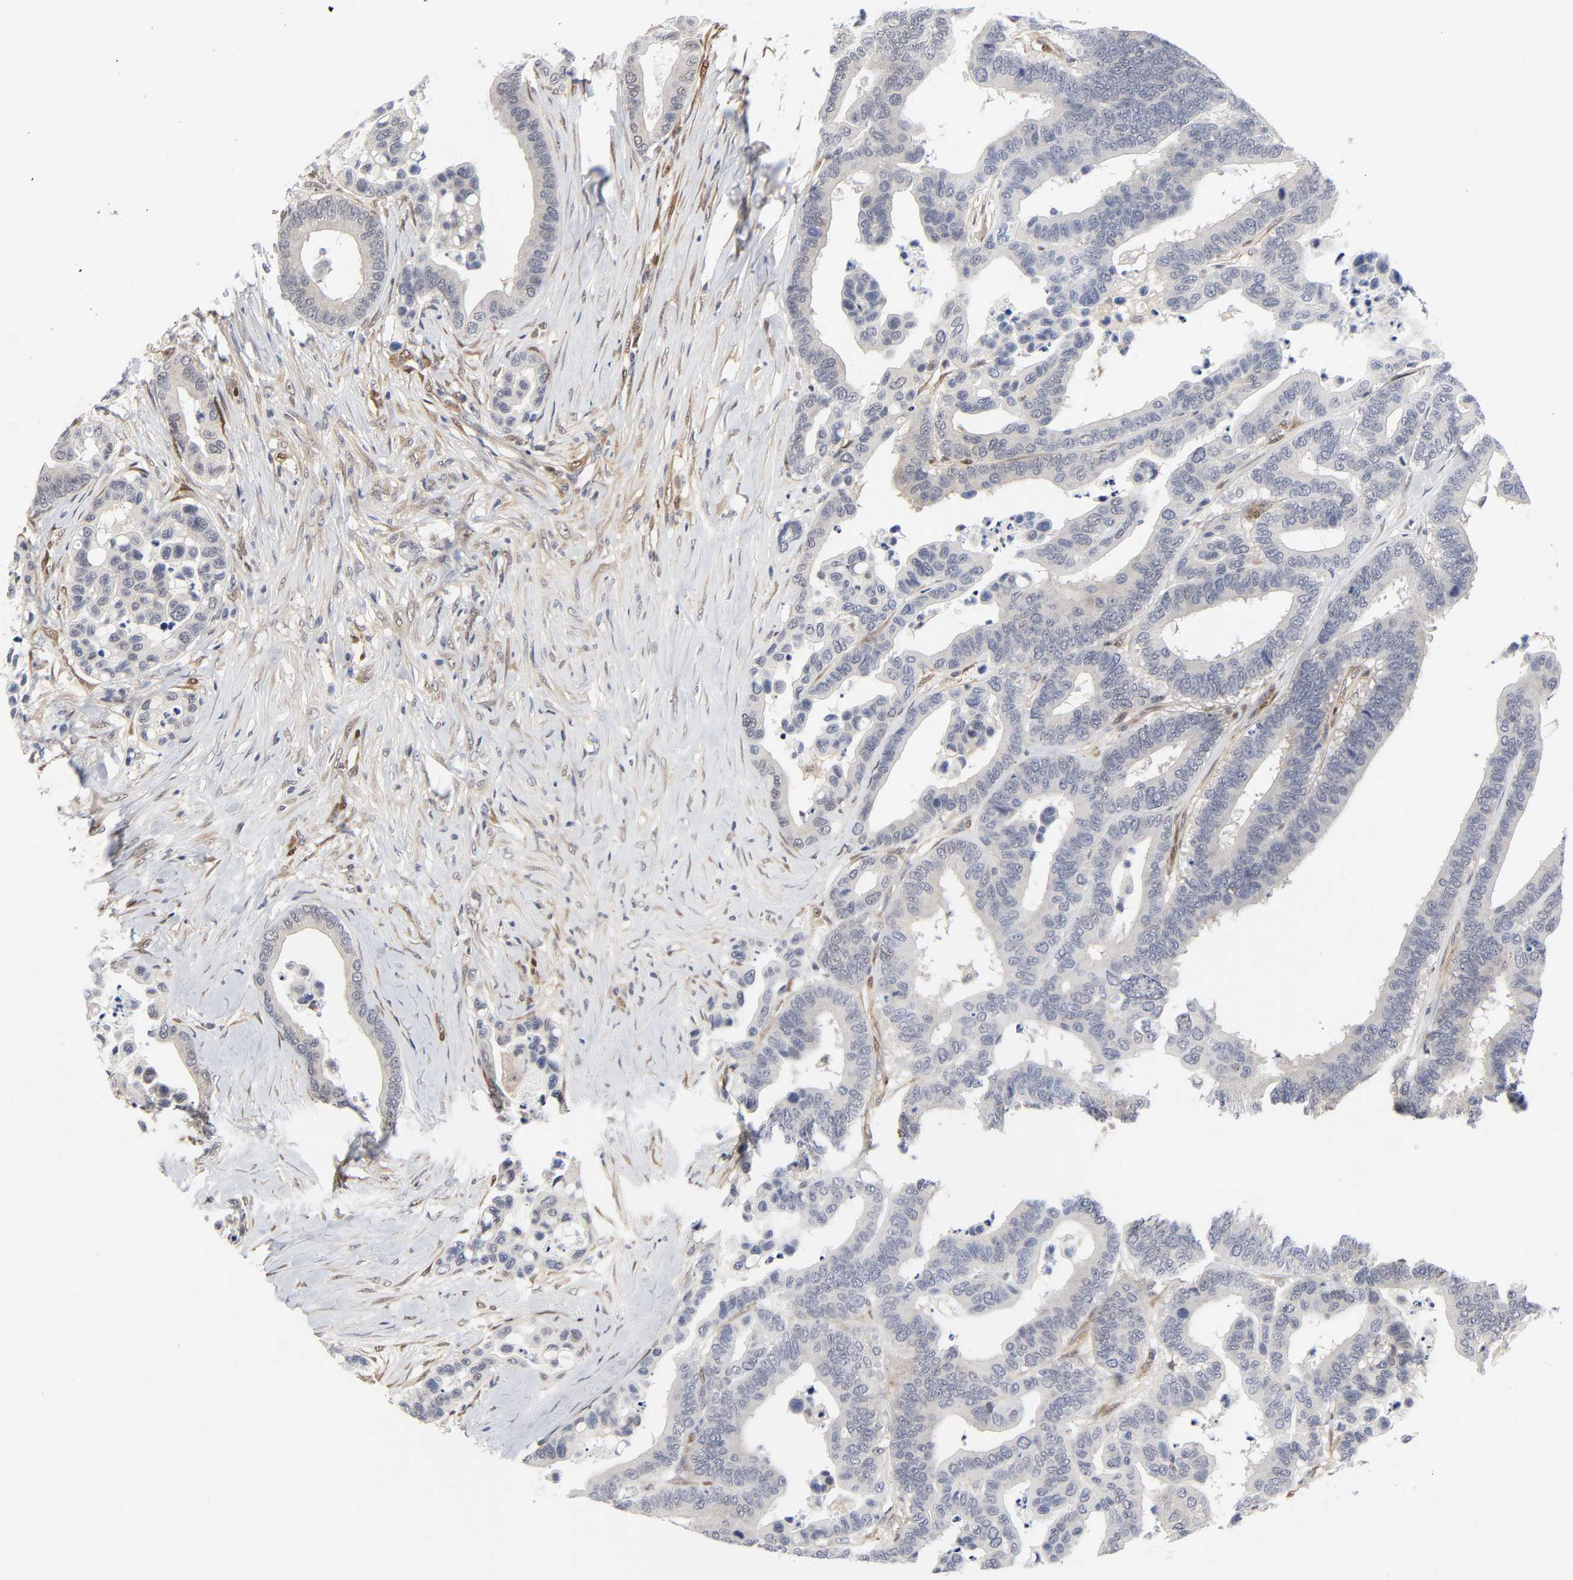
{"staining": {"intensity": "negative", "quantity": "none", "location": "none"}, "tissue": "colorectal cancer", "cell_type": "Tumor cells", "image_type": "cancer", "snomed": [{"axis": "morphology", "description": "Adenocarcinoma, NOS"}, {"axis": "topography", "description": "Colon"}], "caption": "This is a image of immunohistochemistry staining of colorectal cancer, which shows no staining in tumor cells.", "gene": "PTEN", "patient": {"sex": "male", "age": 82}}